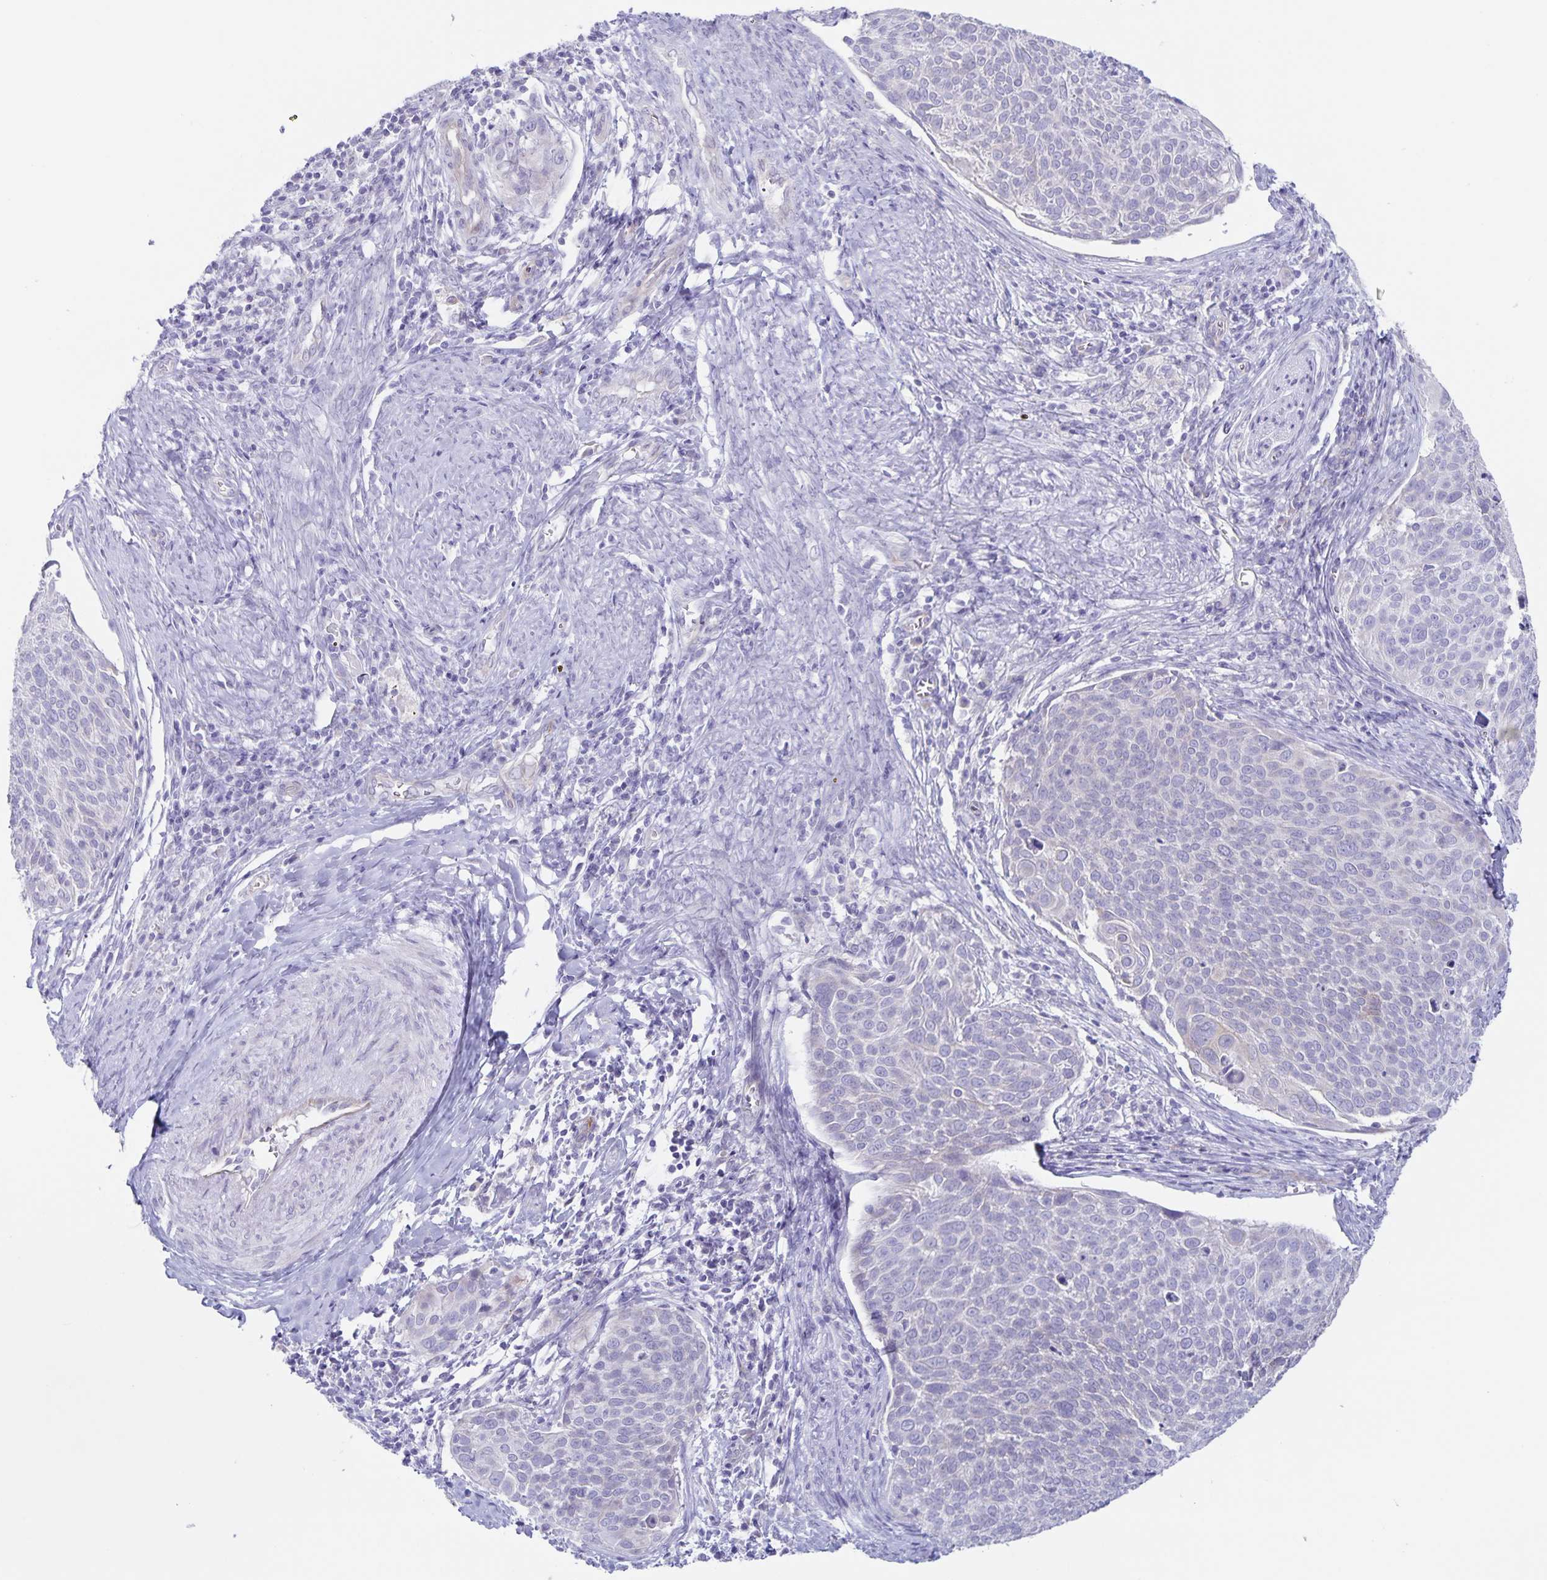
{"staining": {"intensity": "negative", "quantity": "none", "location": "none"}, "tissue": "cervical cancer", "cell_type": "Tumor cells", "image_type": "cancer", "snomed": [{"axis": "morphology", "description": "Squamous cell carcinoma, NOS"}, {"axis": "topography", "description": "Cervix"}], "caption": "This is an immunohistochemistry (IHC) image of human cervical squamous cell carcinoma. There is no staining in tumor cells.", "gene": "AQP4", "patient": {"sex": "female", "age": 39}}